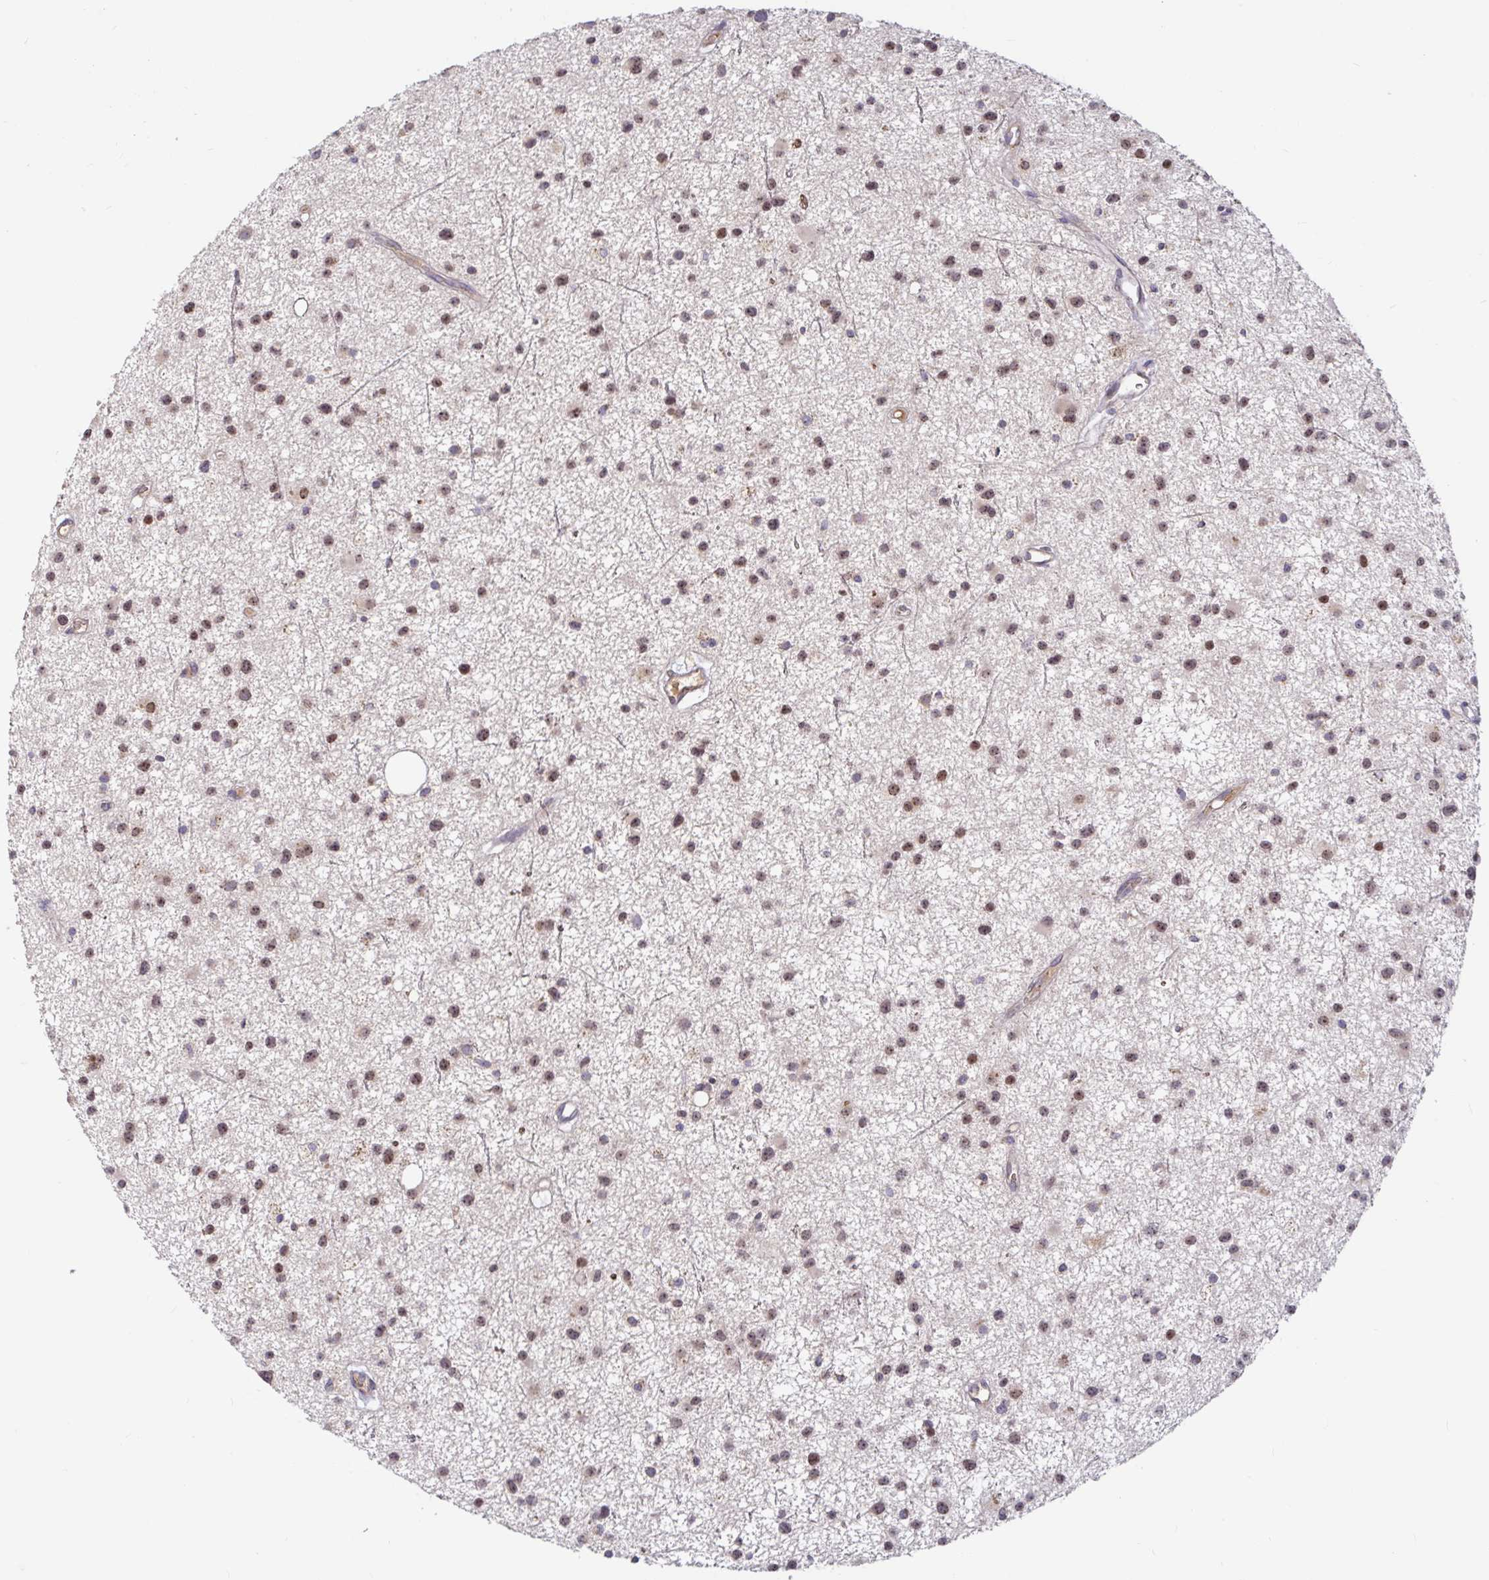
{"staining": {"intensity": "weak", "quantity": ">75%", "location": "nuclear"}, "tissue": "glioma", "cell_type": "Tumor cells", "image_type": "cancer", "snomed": [{"axis": "morphology", "description": "Glioma, malignant, Low grade"}, {"axis": "topography", "description": "Brain"}], "caption": "IHC histopathology image of neoplastic tissue: human glioma stained using IHC reveals low levels of weak protein expression localized specifically in the nuclear of tumor cells, appearing as a nuclear brown color.", "gene": "LARP1", "patient": {"sex": "male", "age": 43}}